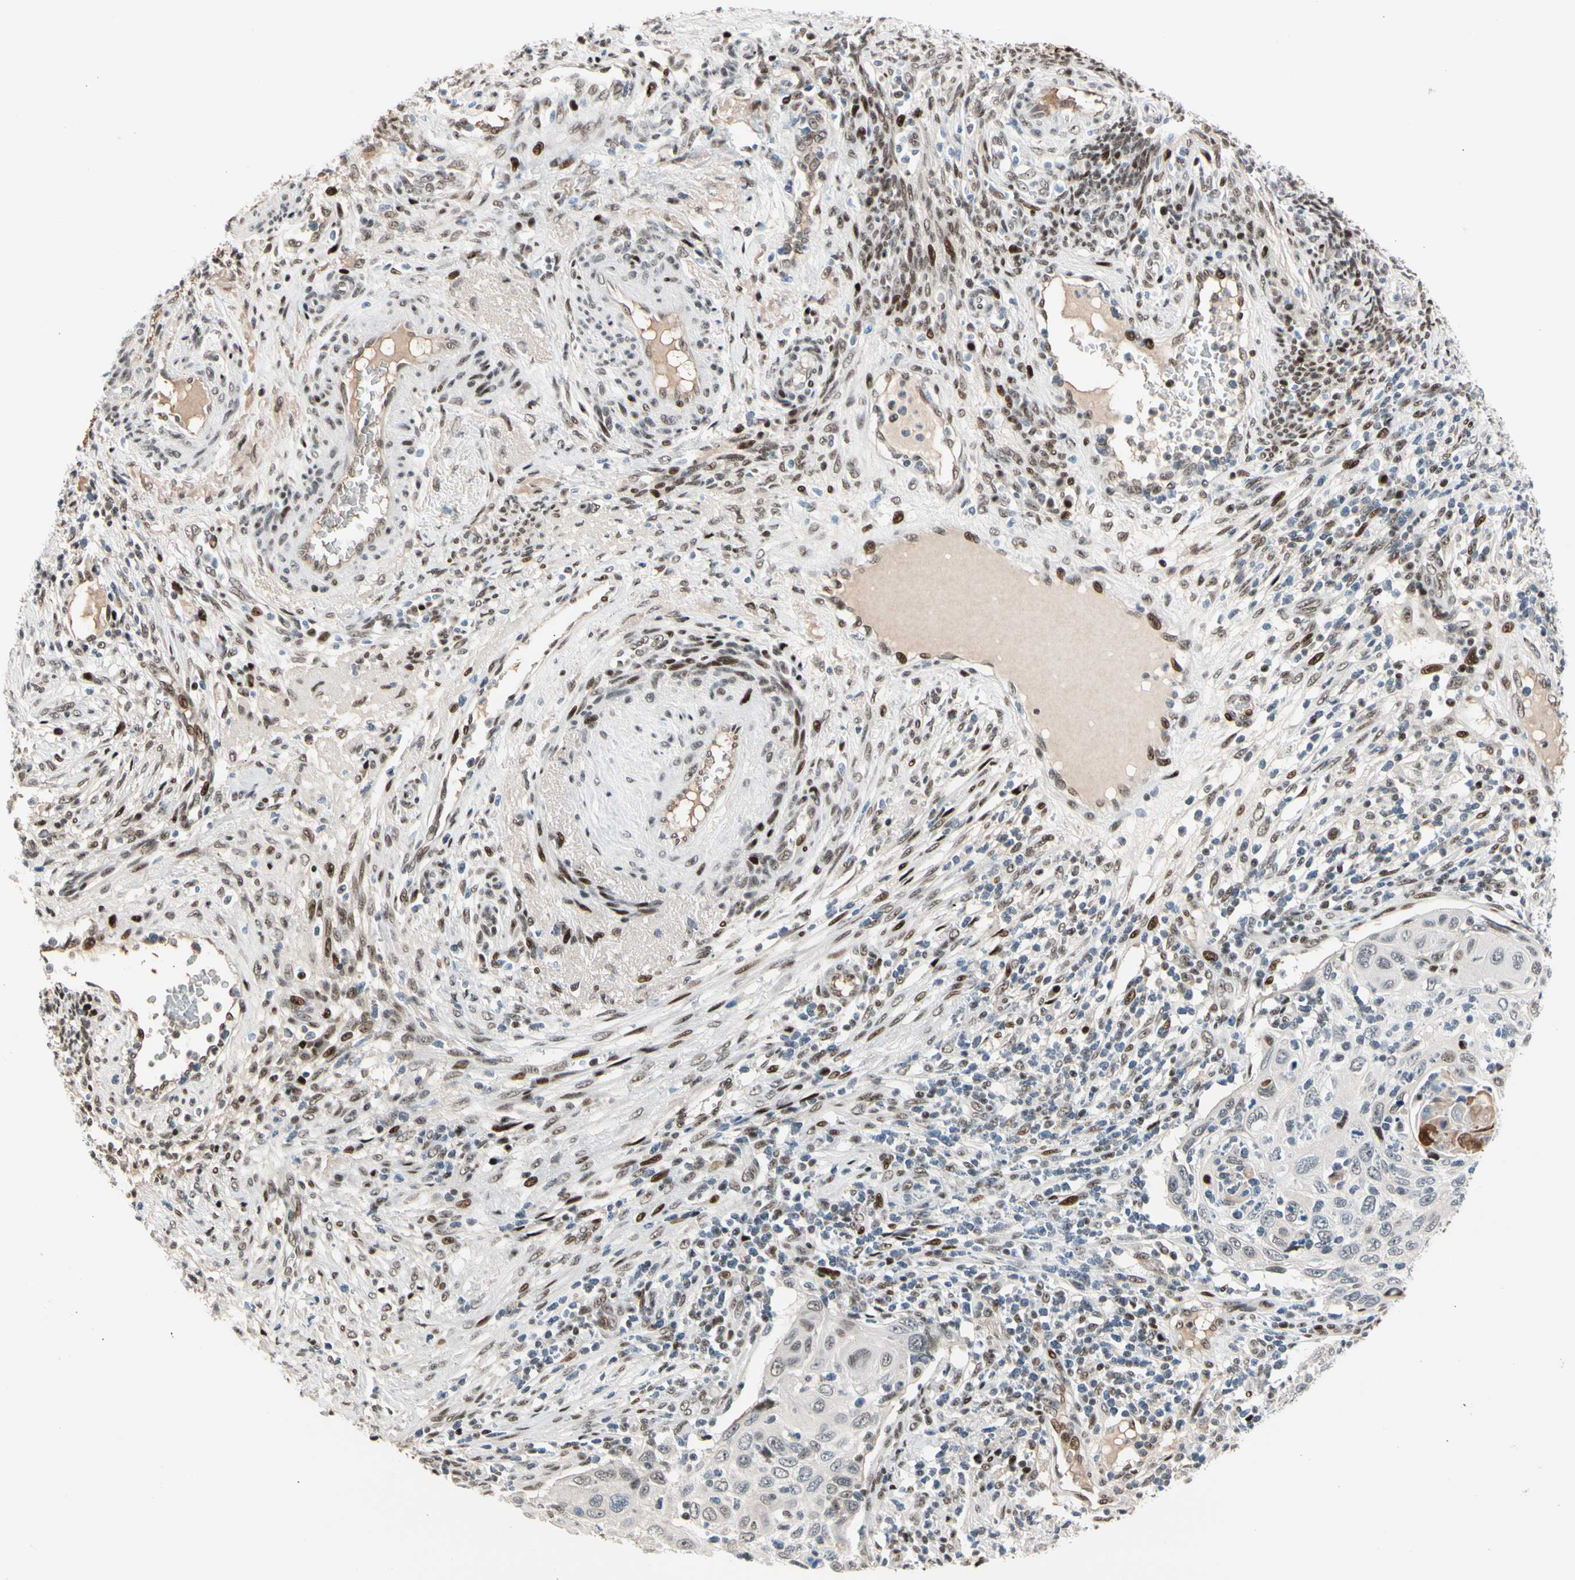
{"staining": {"intensity": "weak", "quantity": "25%-75%", "location": "nuclear"}, "tissue": "cervical cancer", "cell_type": "Tumor cells", "image_type": "cancer", "snomed": [{"axis": "morphology", "description": "Squamous cell carcinoma, NOS"}, {"axis": "topography", "description": "Cervix"}], "caption": "Immunohistochemical staining of human cervical cancer demonstrates low levels of weak nuclear protein staining in about 25%-75% of tumor cells.", "gene": "FOXO3", "patient": {"sex": "female", "age": 70}}